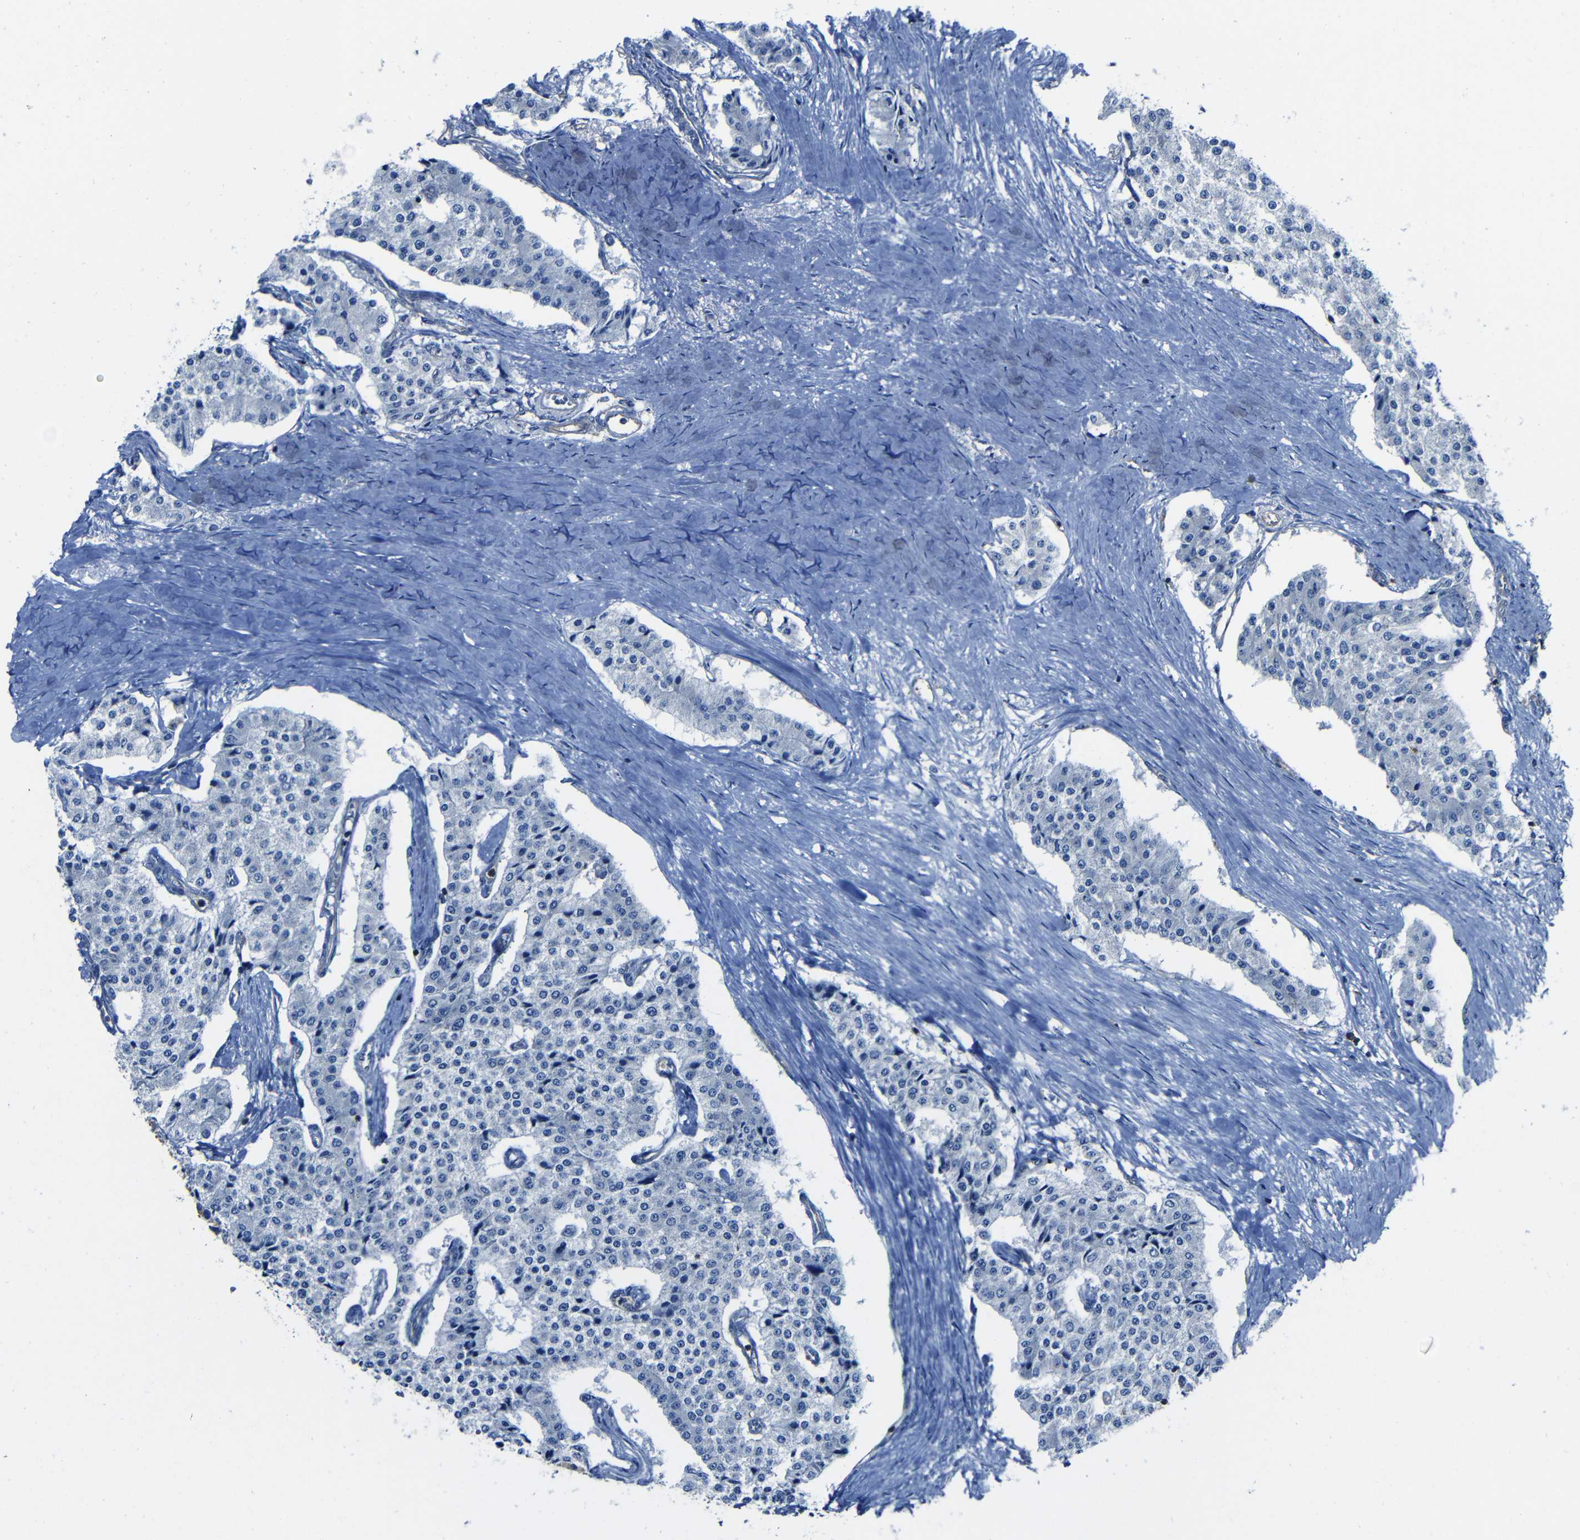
{"staining": {"intensity": "negative", "quantity": "none", "location": "none"}, "tissue": "carcinoid", "cell_type": "Tumor cells", "image_type": "cancer", "snomed": [{"axis": "morphology", "description": "Carcinoid, malignant, NOS"}, {"axis": "topography", "description": "Colon"}], "caption": "Micrograph shows no significant protein staining in tumor cells of malignant carcinoid.", "gene": "ARHGEF1", "patient": {"sex": "female", "age": 52}}